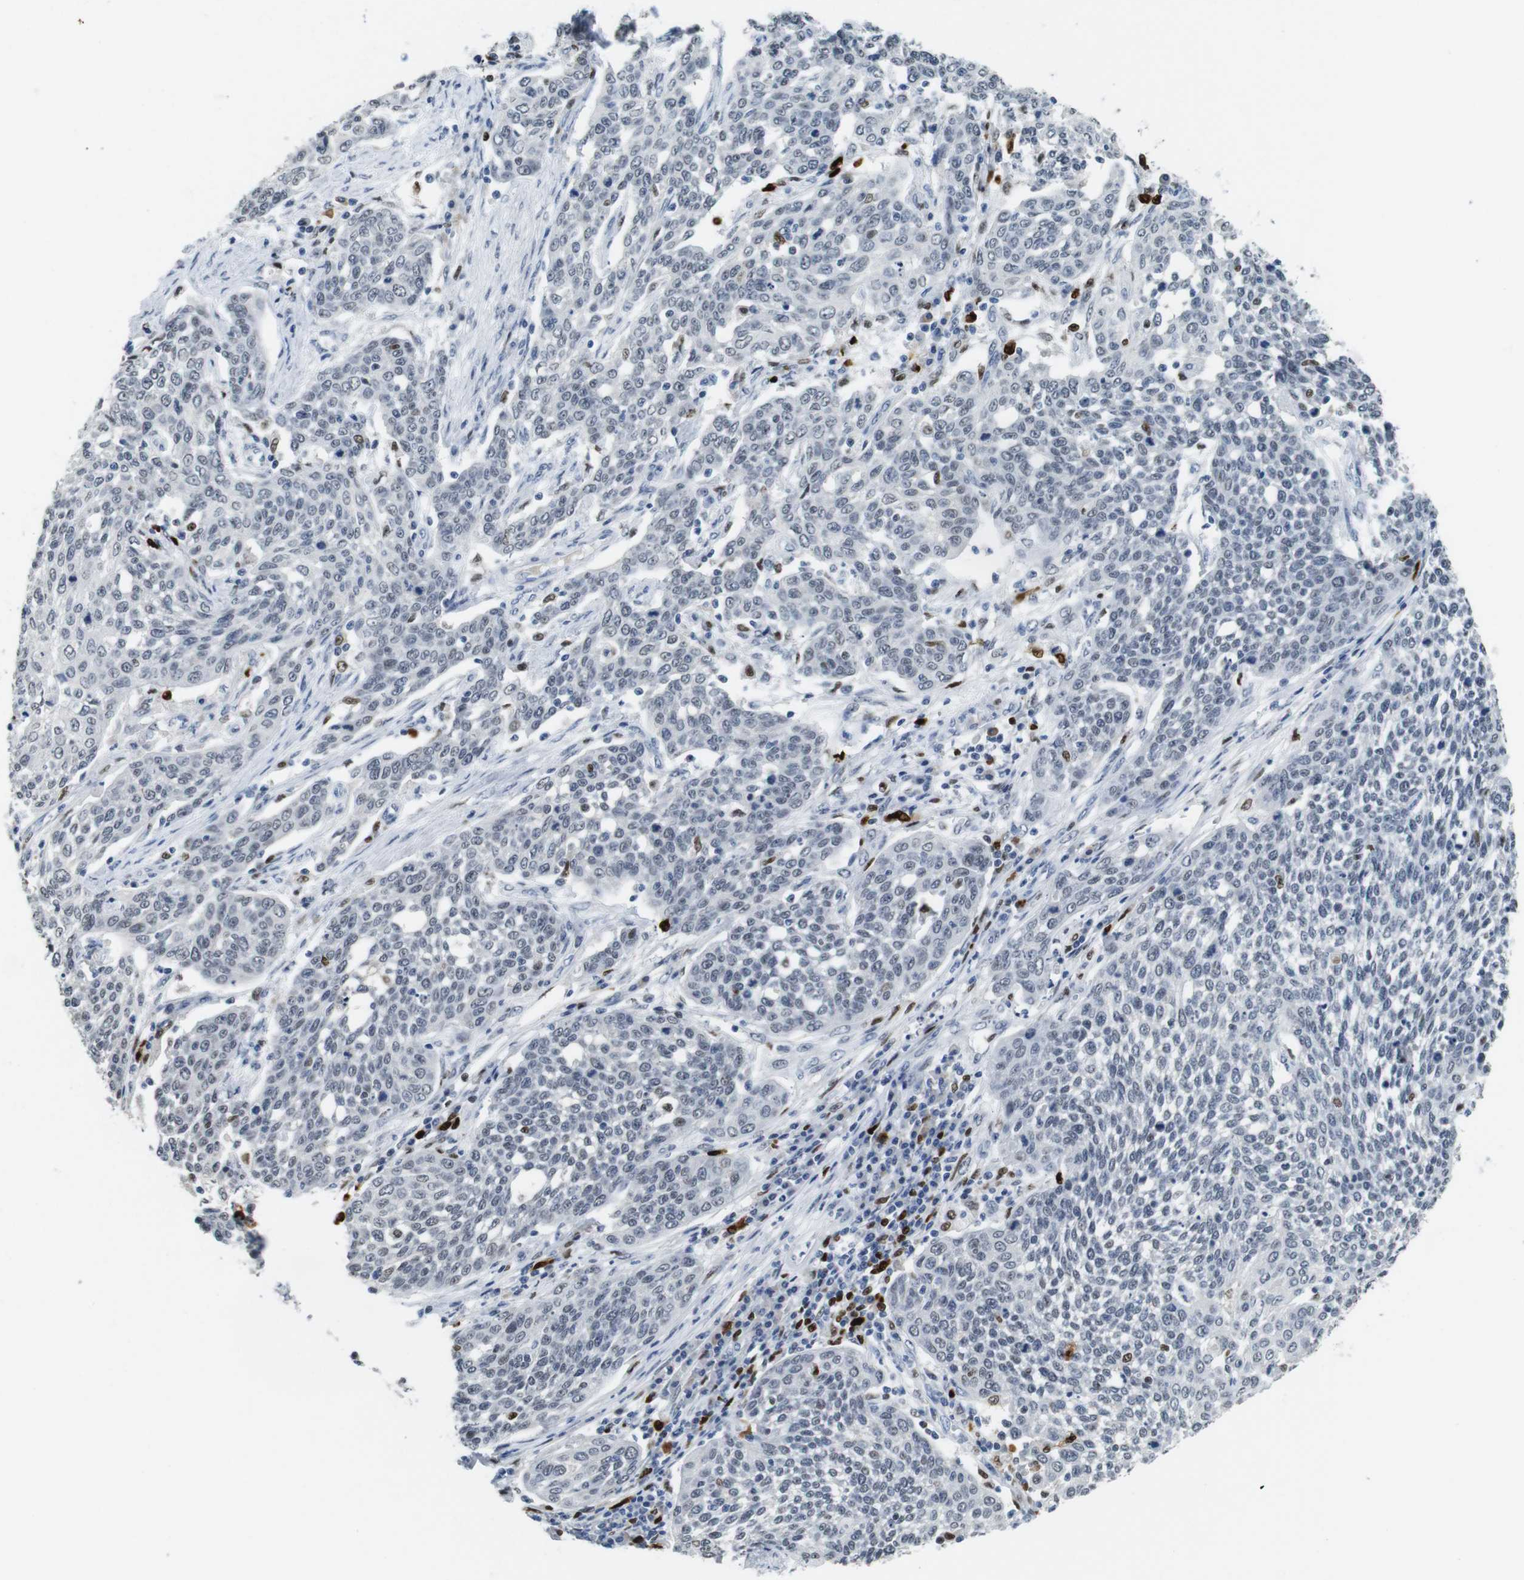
{"staining": {"intensity": "negative", "quantity": "none", "location": "none"}, "tissue": "cervical cancer", "cell_type": "Tumor cells", "image_type": "cancer", "snomed": [{"axis": "morphology", "description": "Squamous cell carcinoma, NOS"}, {"axis": "topography", "description": "Cervix"}], "caption": "This is a image of immunohistochemistry (IHC) staining of cervical cancer (squamous cell carcinoma), which shows no positivity in tumor cells.", "gene": "IRF8", "patient": {"sex": "female", "age": 34}}